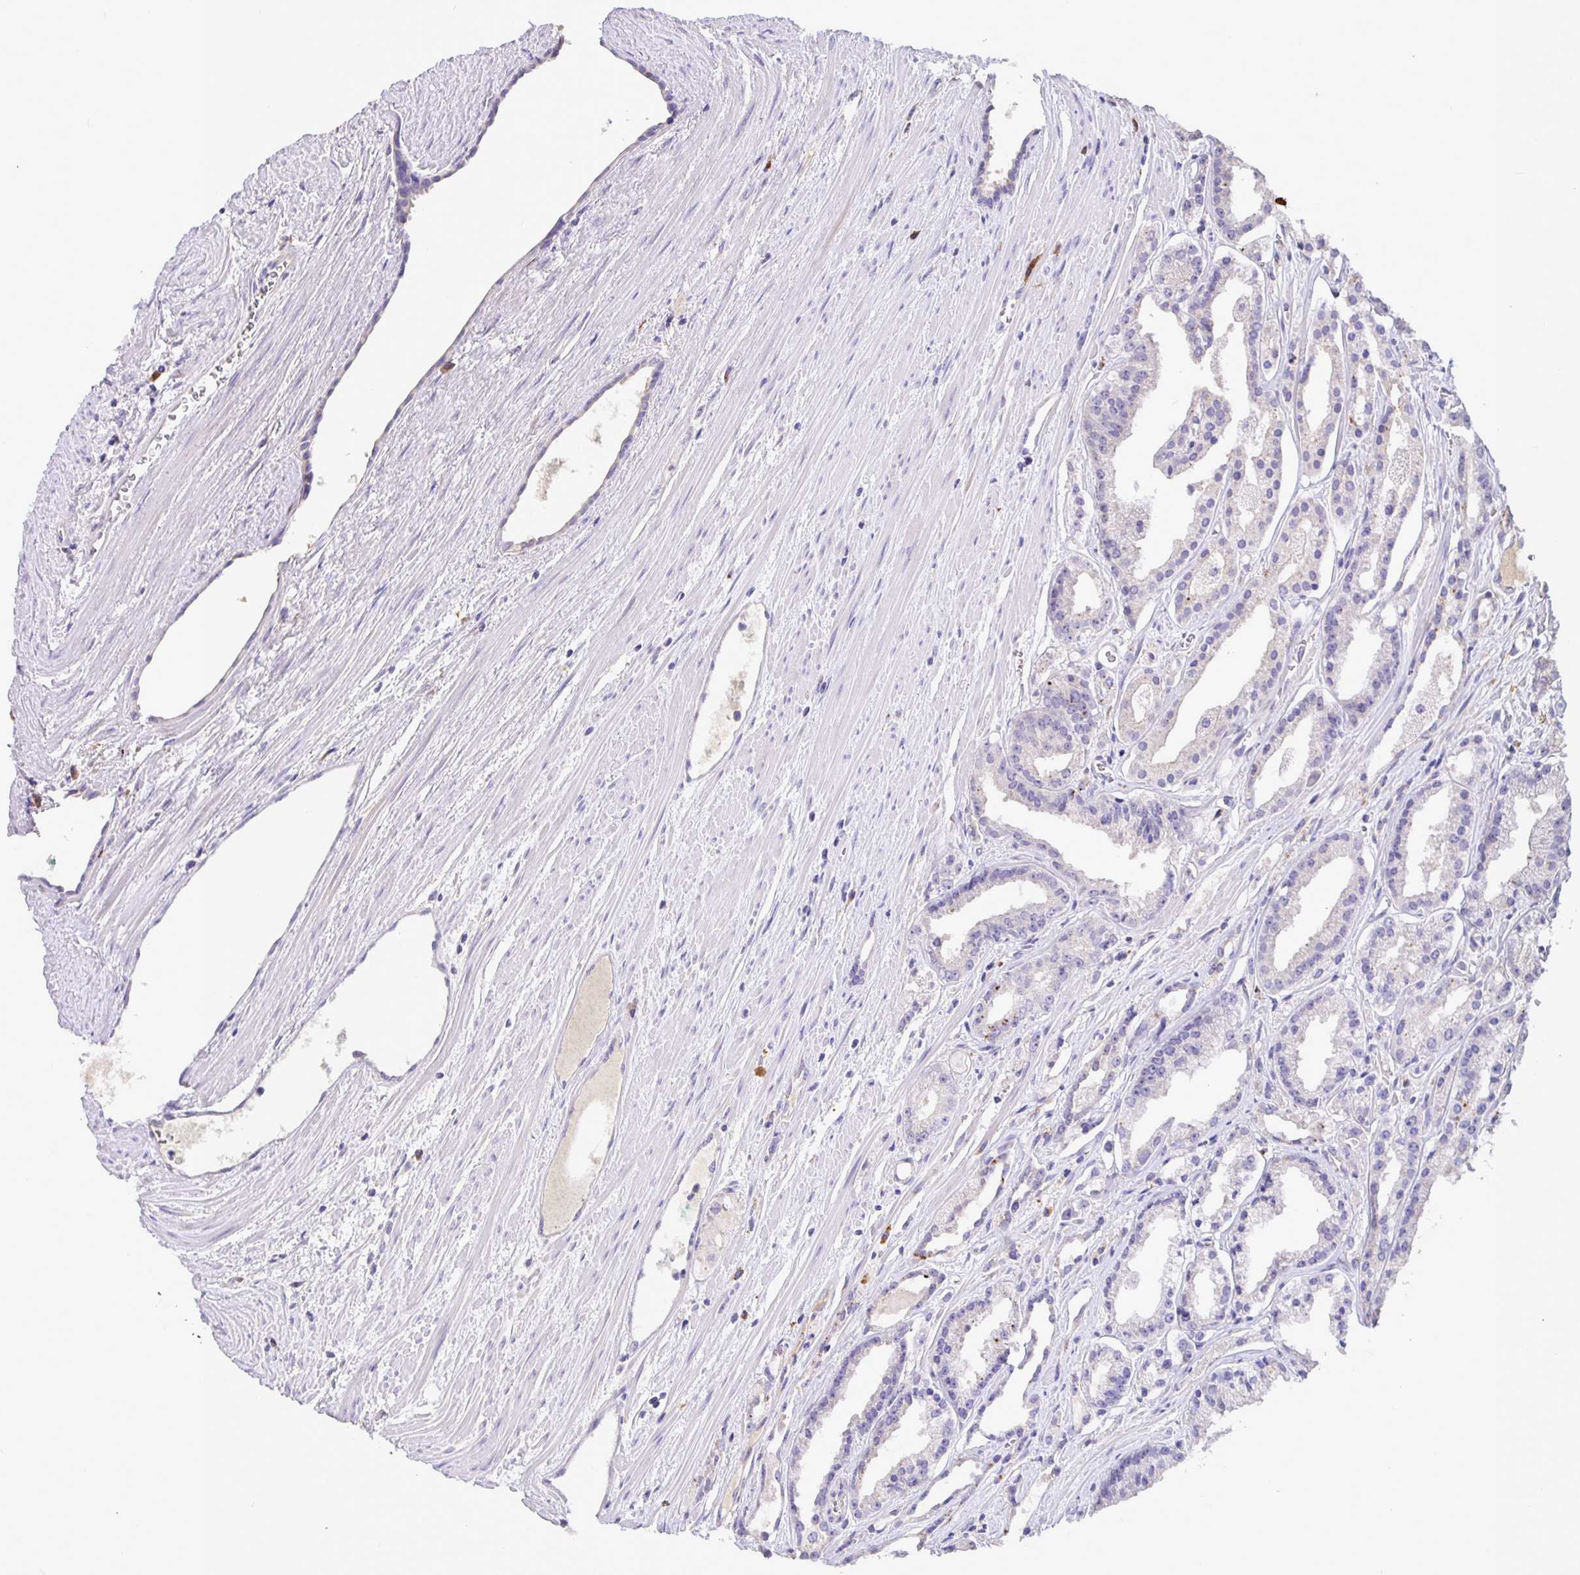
{"staining": {"intensity": "negative", "quantity": "none", "location": "none"}, "tissue": "prostate cancer", "cell_type": "Tumor cells", "image_type": "cancer", "snomed": [{"axis": "morphology", "description": "Adenocarcinoma, High grade"}, {"axis": "topography", "description": "Prostate"}], "caption": "This is an immunohistochemistry (IHC) image of human prostate high-grade adenocarcinoma. There is no positivity in tumor cells.", "gene": "EML6", "patient": {"sex": "male", "age": 68}}